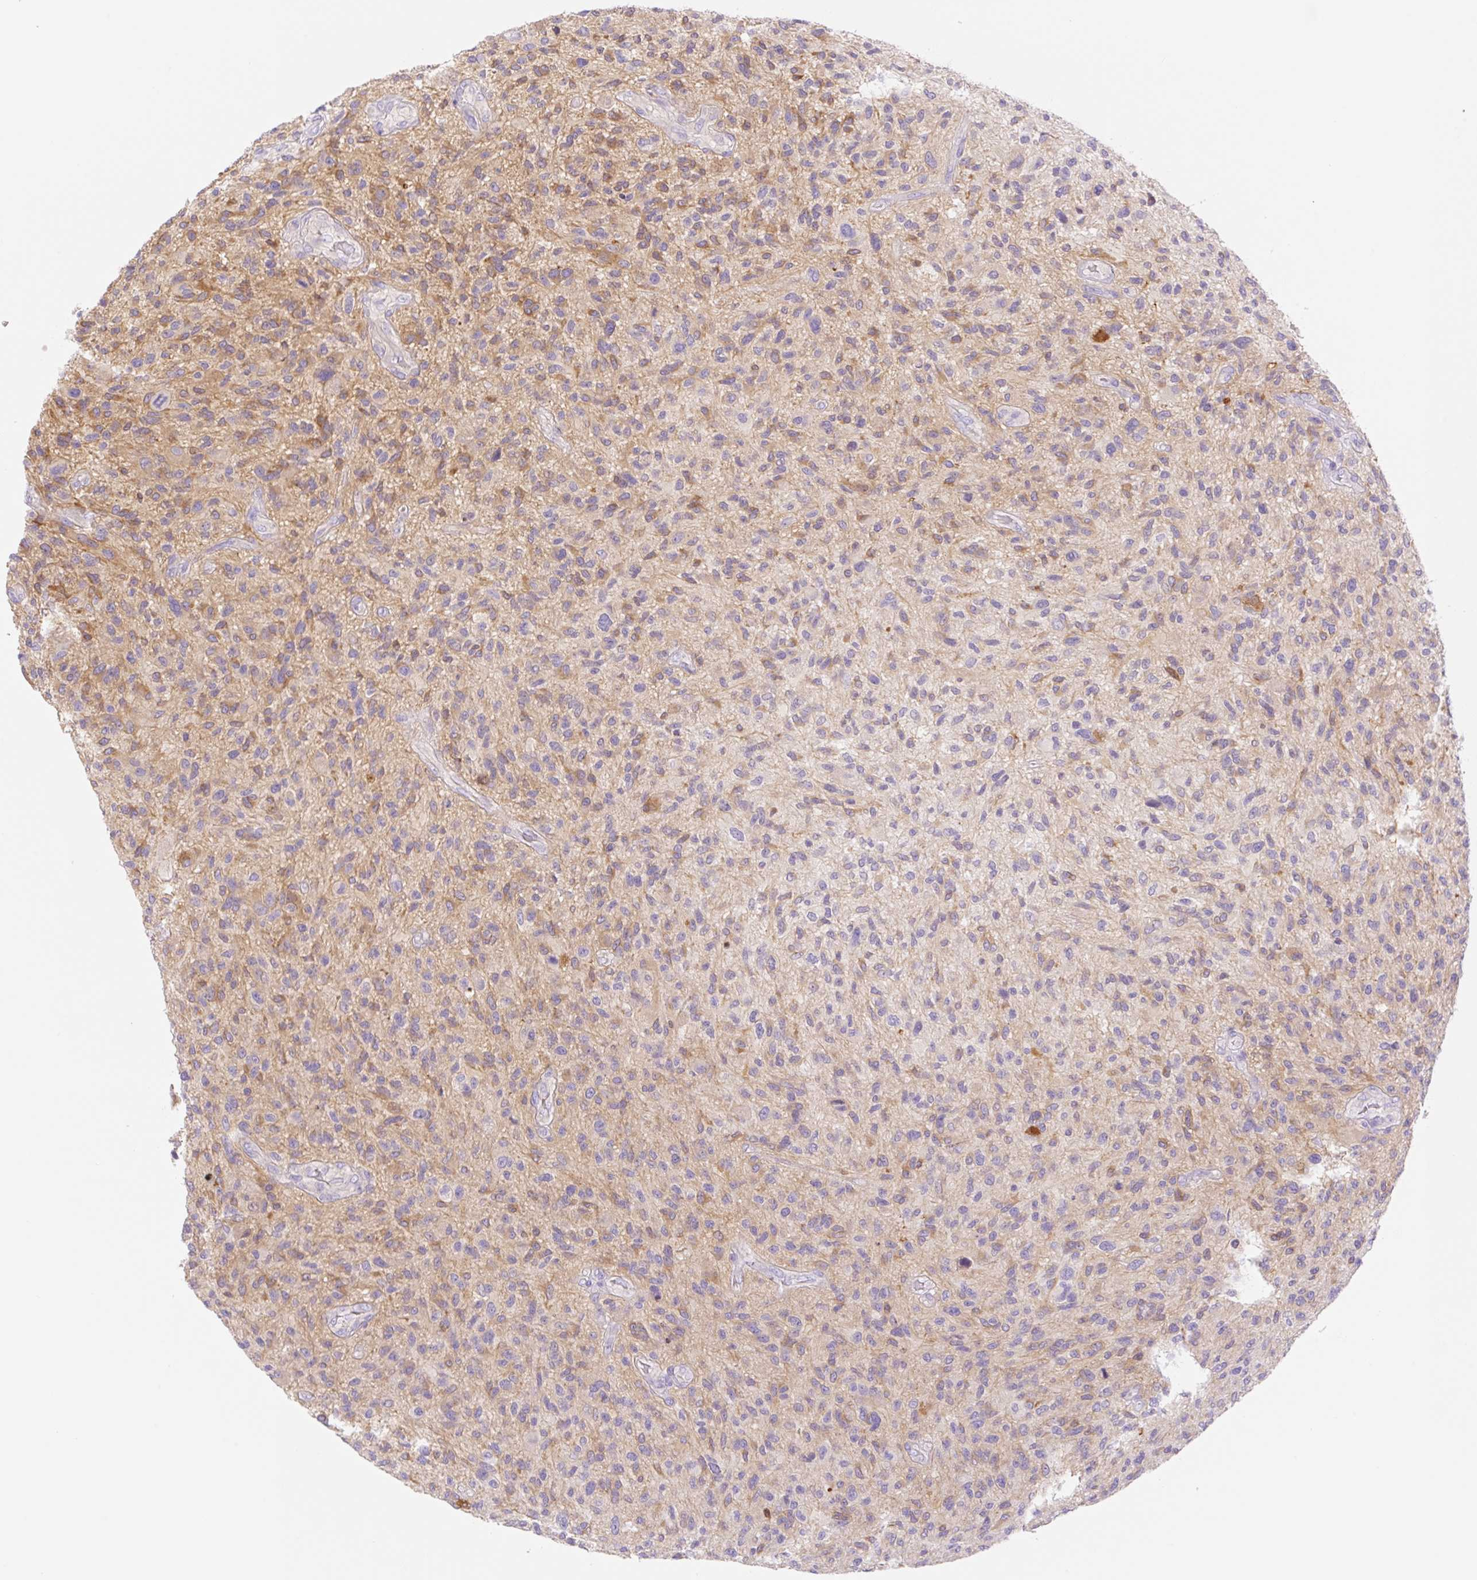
{"staining": {"intensity": "weak", "quantity": ">75%", "location": "cytoplasmic/membranous"}, "tissue": "glioma", "cell_type": "Tumor cells", "image_type": "cancer", "snomed": [{"axis": "morphology", "description": "Glioma, malignant, High grade"}, {"axis": "topography", "description": "Brain"}], "caption": "Protein expression analysis of glioma shows weak cytoplasmic/membranous positivity in approximately >75% of tumor cells.", "gene": "DENND5A", "patient": {"sex": "male", "age": 47}}